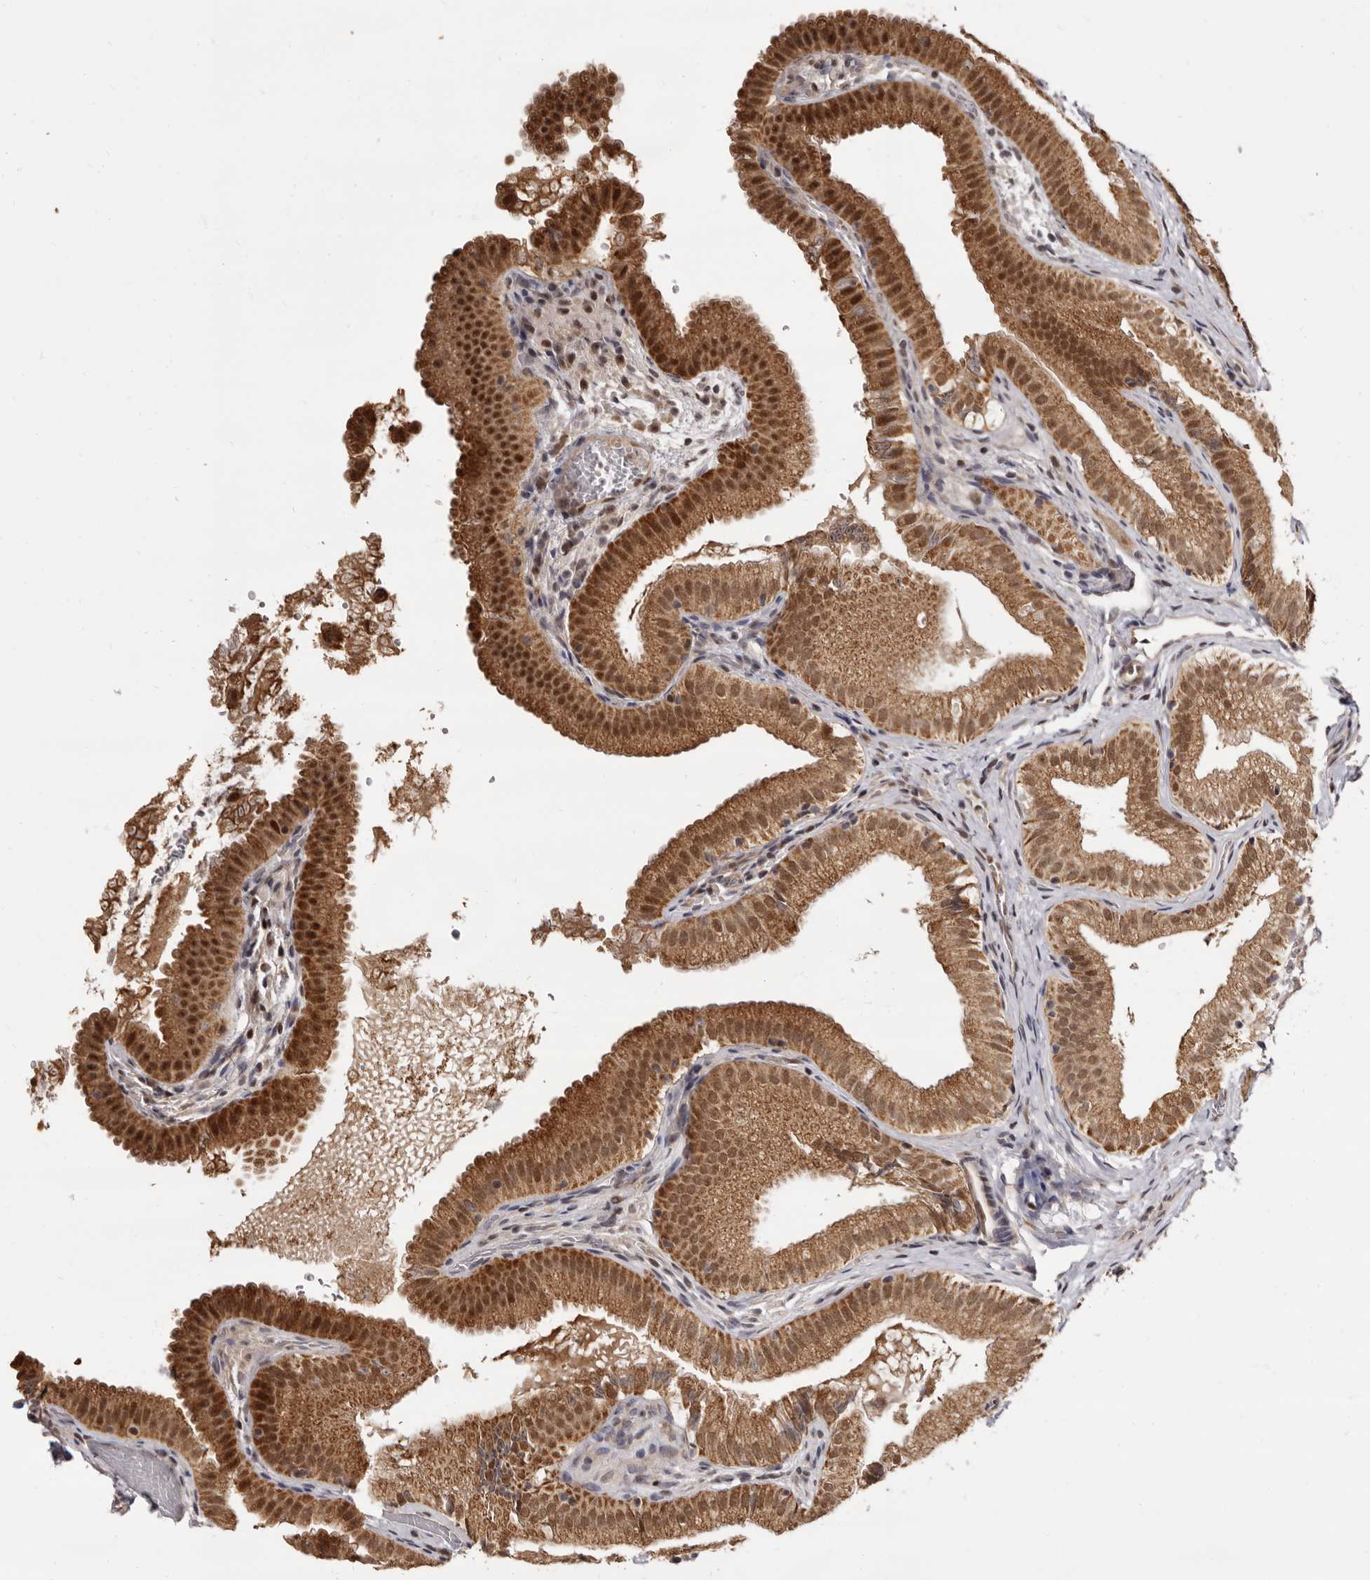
{"staining": {"intensity": "strong", "quantity": ">75%", "location": "cytoplasmic/membranous,nuclear"}, "tissue": "gallbladder", "cell_type": "Glandular cells", "image_type": "normal", "snomed": [{"axis": "morphology", "description": "Normal tissue, NOS"}, {"axis": "topography", "description": "Gallbladder"}], "caption": "This is a photomicrograph of immunohistochemistry (IHC) staining of benign gallbladder, which shows strong positivity in the cytoplasmic/membranous,nuclear of glandular cells.", "gene": "ZNF326", "patient": {"sex": "female", "age": 30}}